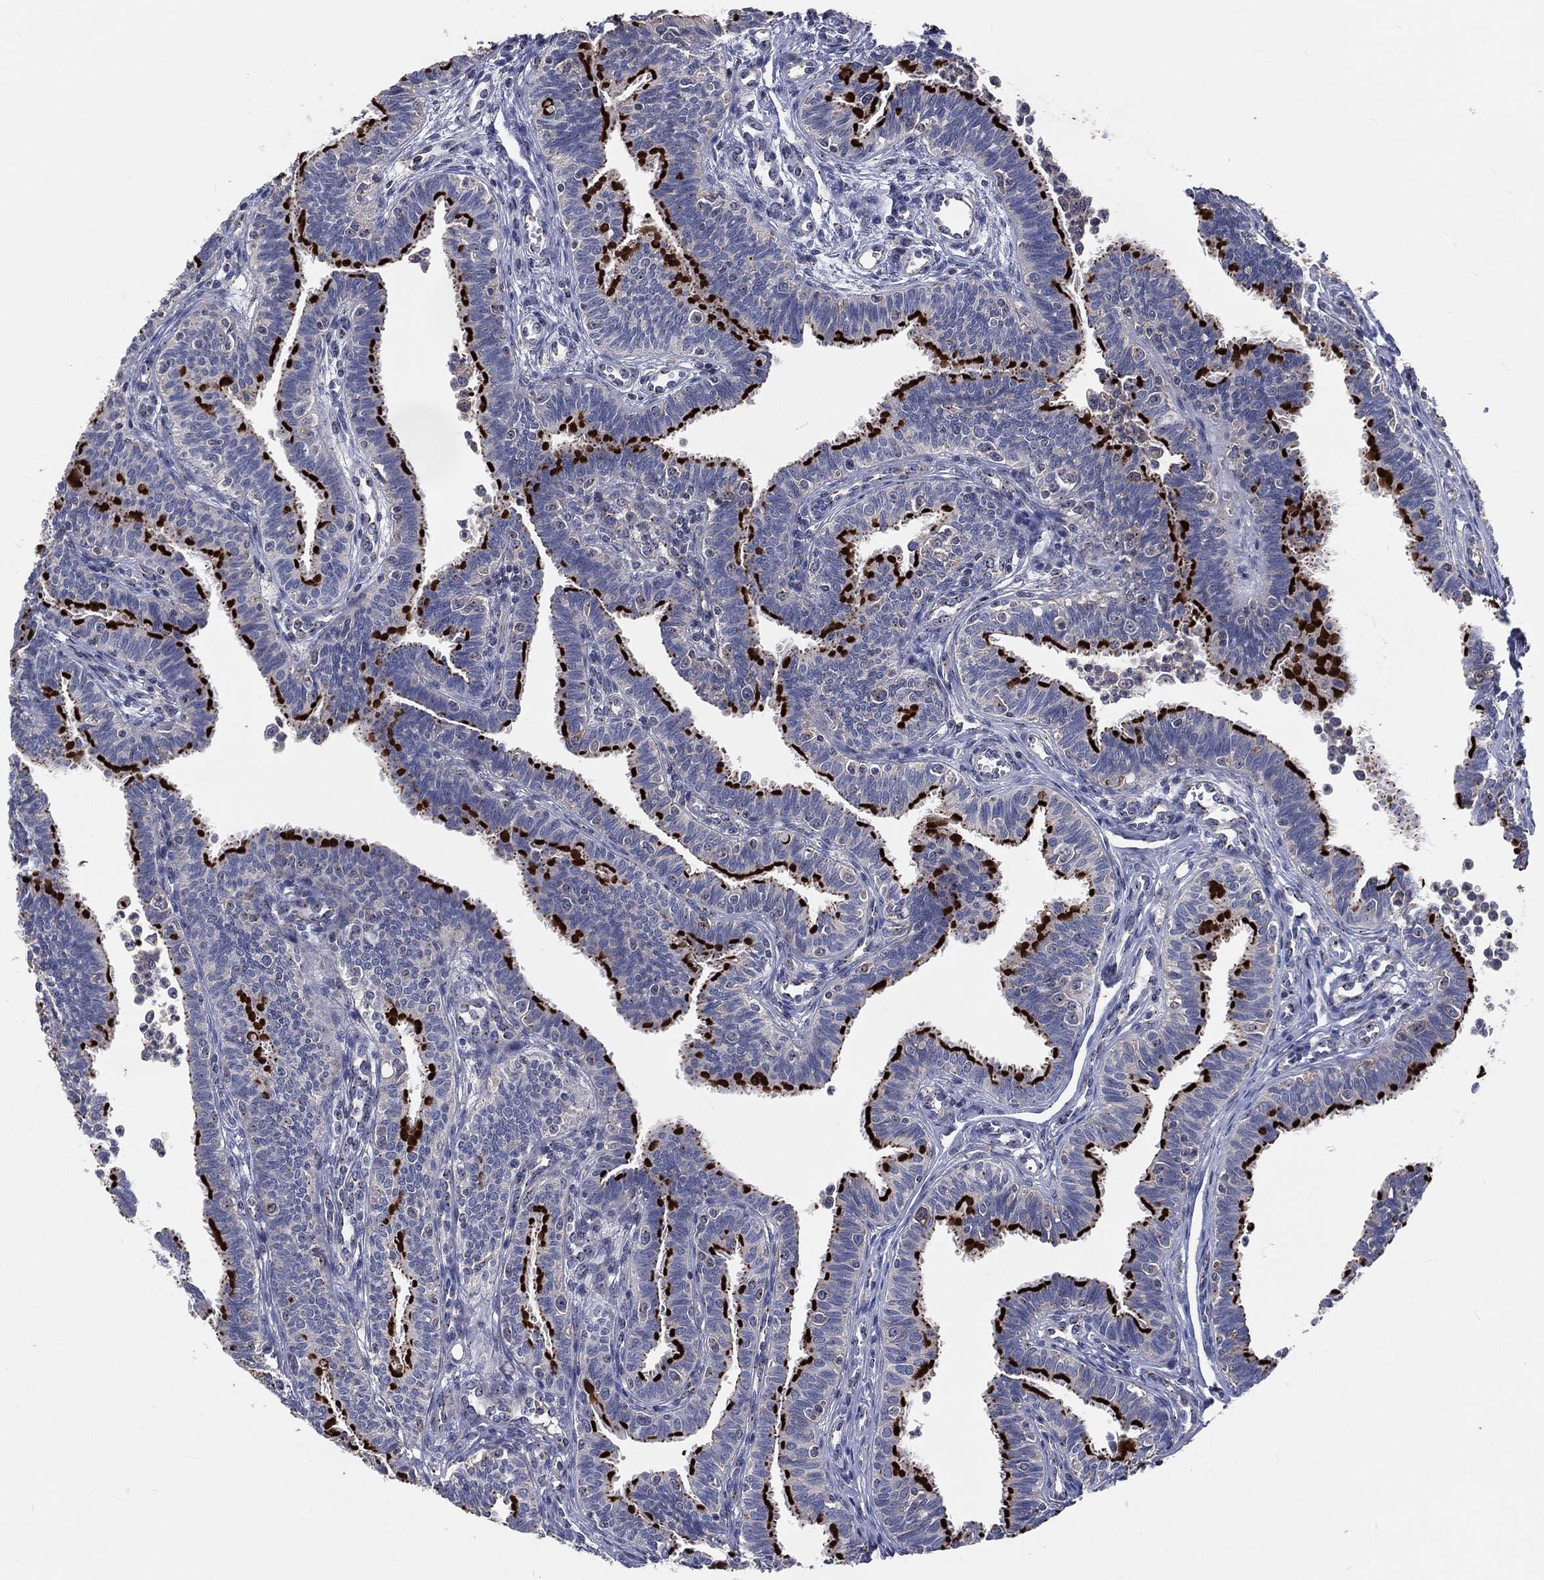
{"staining": {"intensity": "strong", "quantity": "25%-75%", "location": "cytoplasmic/membranous"}, "tissue": "fallopian tube", "cell_type": "Glandular cells", "image_type": "normal", "snomed": [{"axis": "morphology", "description": "Normal tissue, NOS"}, {"axis": "topography", "description": "Fallopian tube"}], "caption": "An immunohistochemistry photomicrograph of unremarkable tissue is shown. Protein staining in brown shows strong cytoplasmic/membranous positivity in fallopian tube within glandular cells.", "gene": "CROCC", "patient": {"sex": "female", "age": 36}}